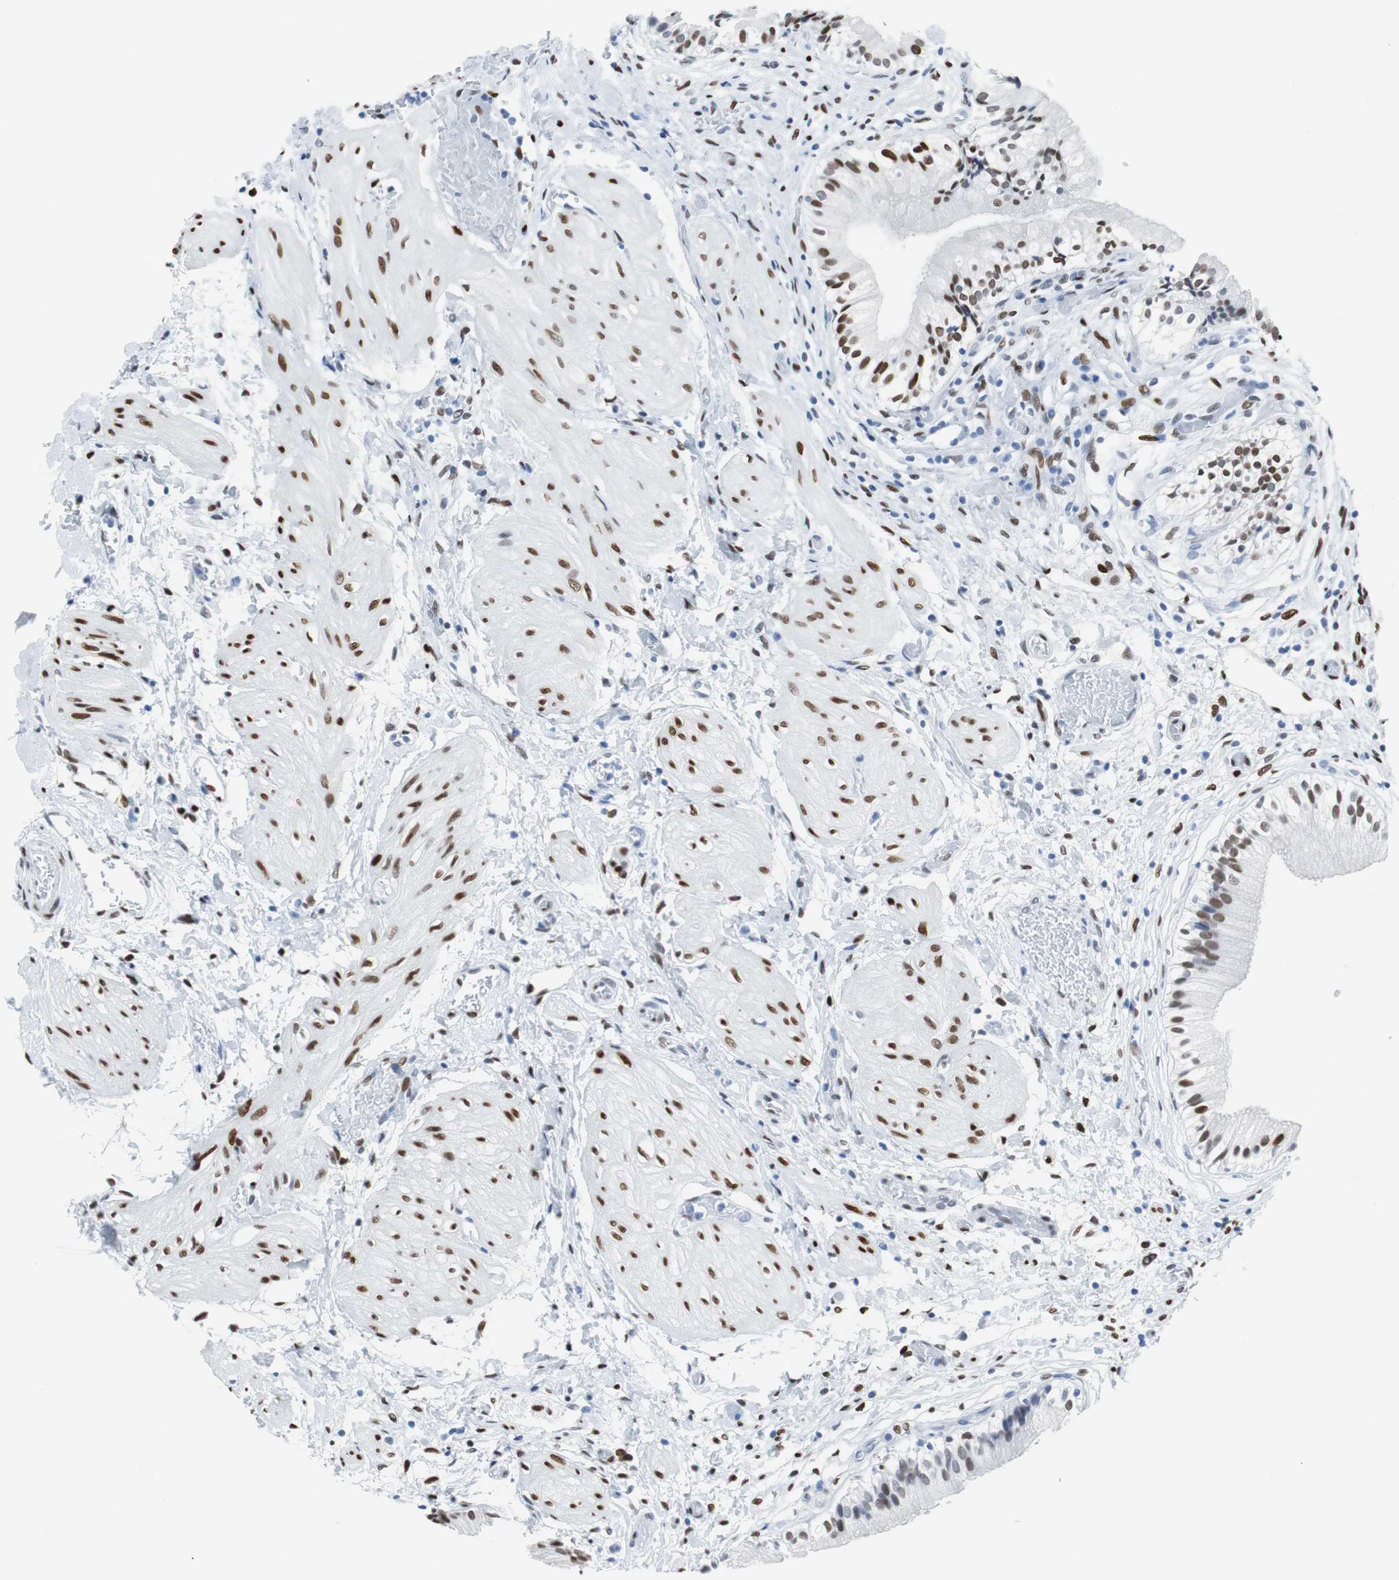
{"staining": {"intensity": "strong", "quantity": ">75%", "location": "nuclear"}, "tissue": "gallbladder", "cell_type": "Glandular cells", "image_type": "normal", "snomed": [{"axis": "morphology", "description": "Normal tissue, NOS"}, {"axis": "topography", "description": "Gallbladder"}], "caption": "Protein expression analysis of unremarkable human gallbladder reveals strong nuclear positivity in about >75% of glandular cells.", "gene": "JUN", "patient": {"sex": "male", "age": 65}}